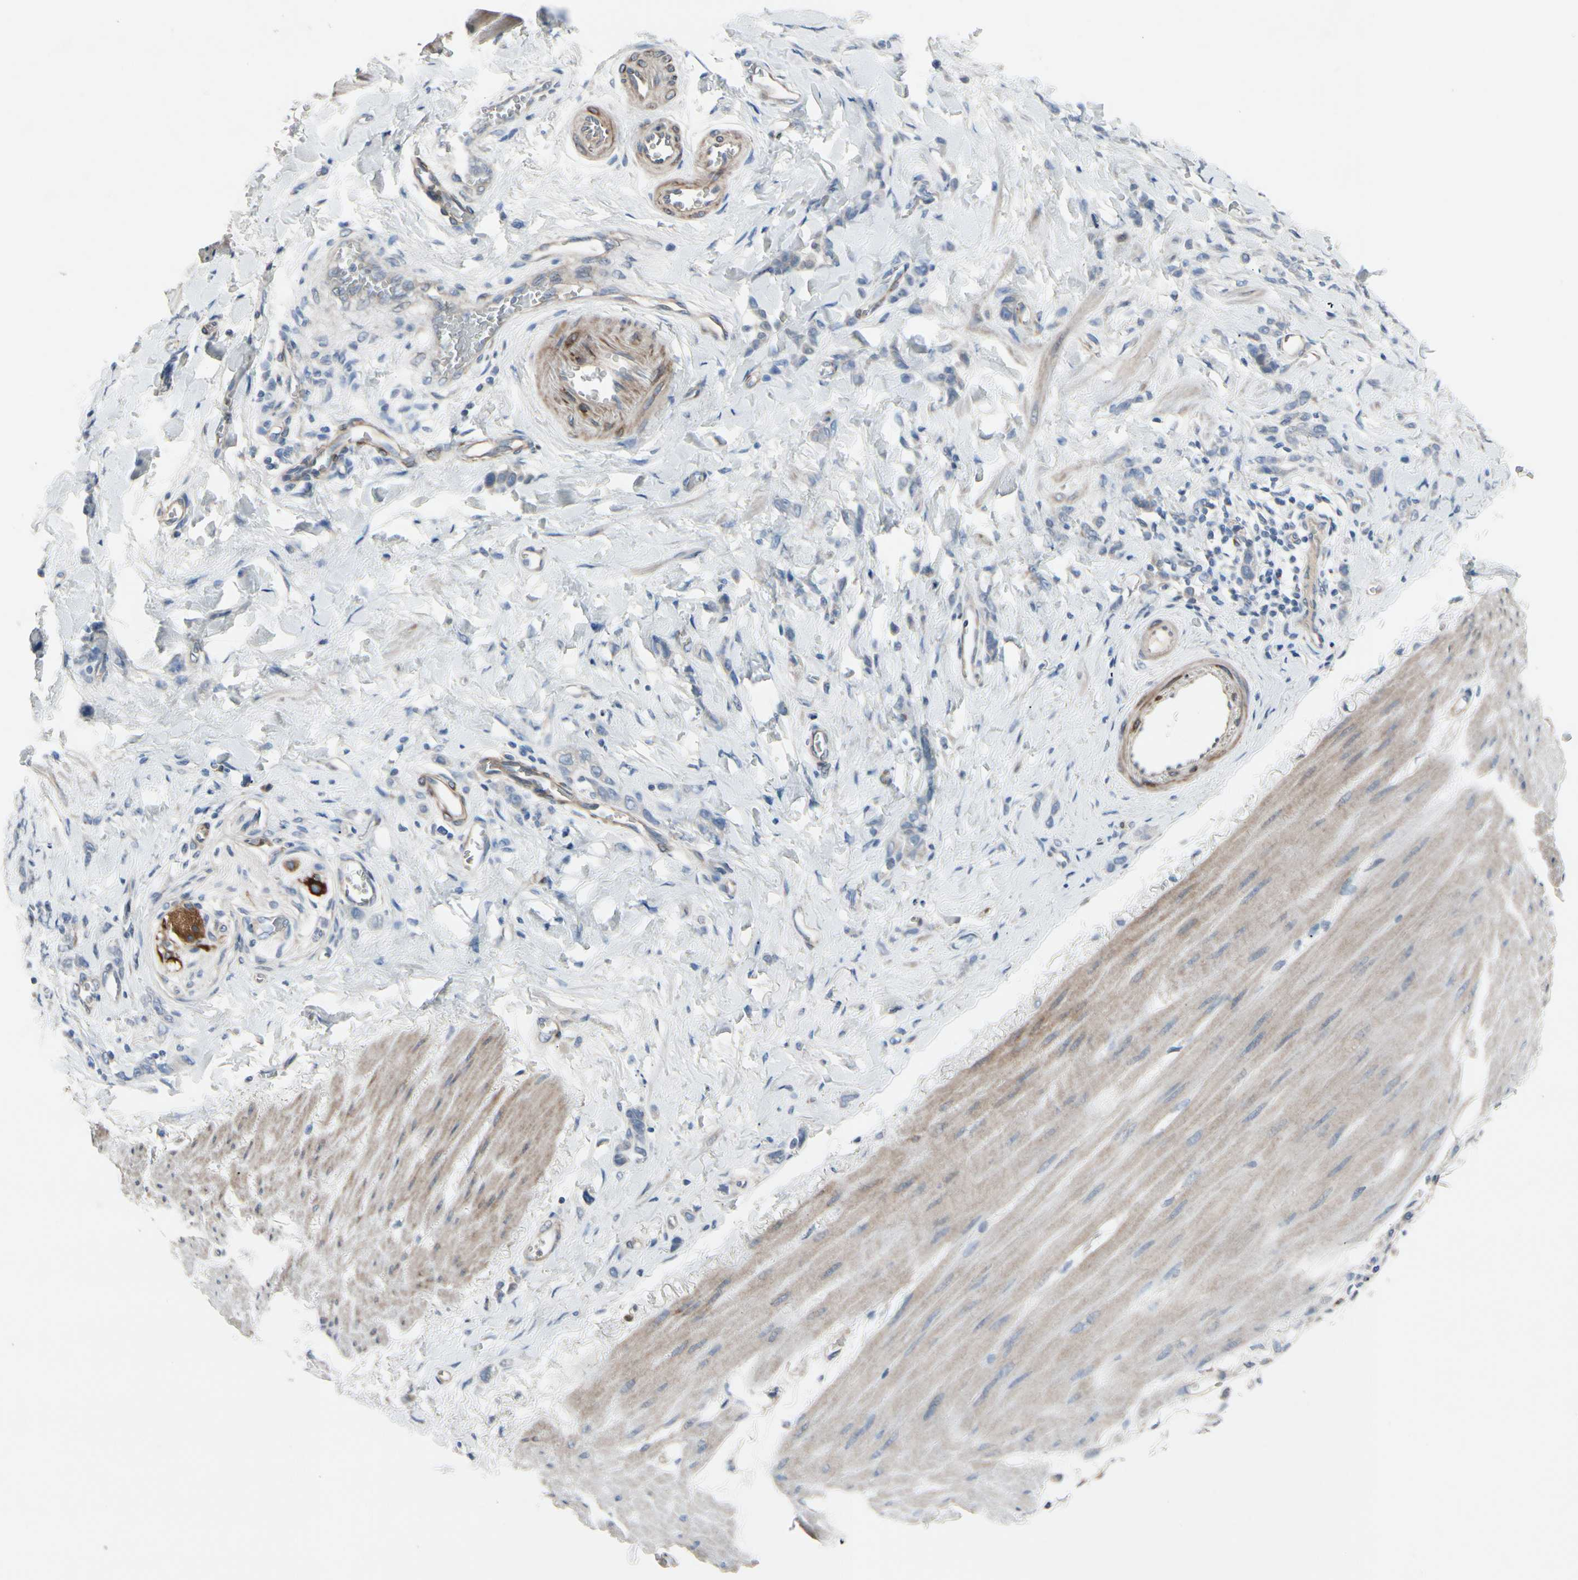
{"staining": {"intensity": "negative", "quantity": "none", "location": "none"}, "tissue": "stomach cancer", "cell_type": "Tumor cells", "image_type": "cancer", "snomed": [{"axis": "morphology", "description": "Adenocarcinoma, NOS"}, {"axis": "topography", "description": "Stomach"}], "caption": "Adenocarcinoma (stomach) stained for a protein using immunohistochemistry demonstrates no staining tumor cells.", "gene": "MAP2", "patient": {"sex": "male", "age": 82}}